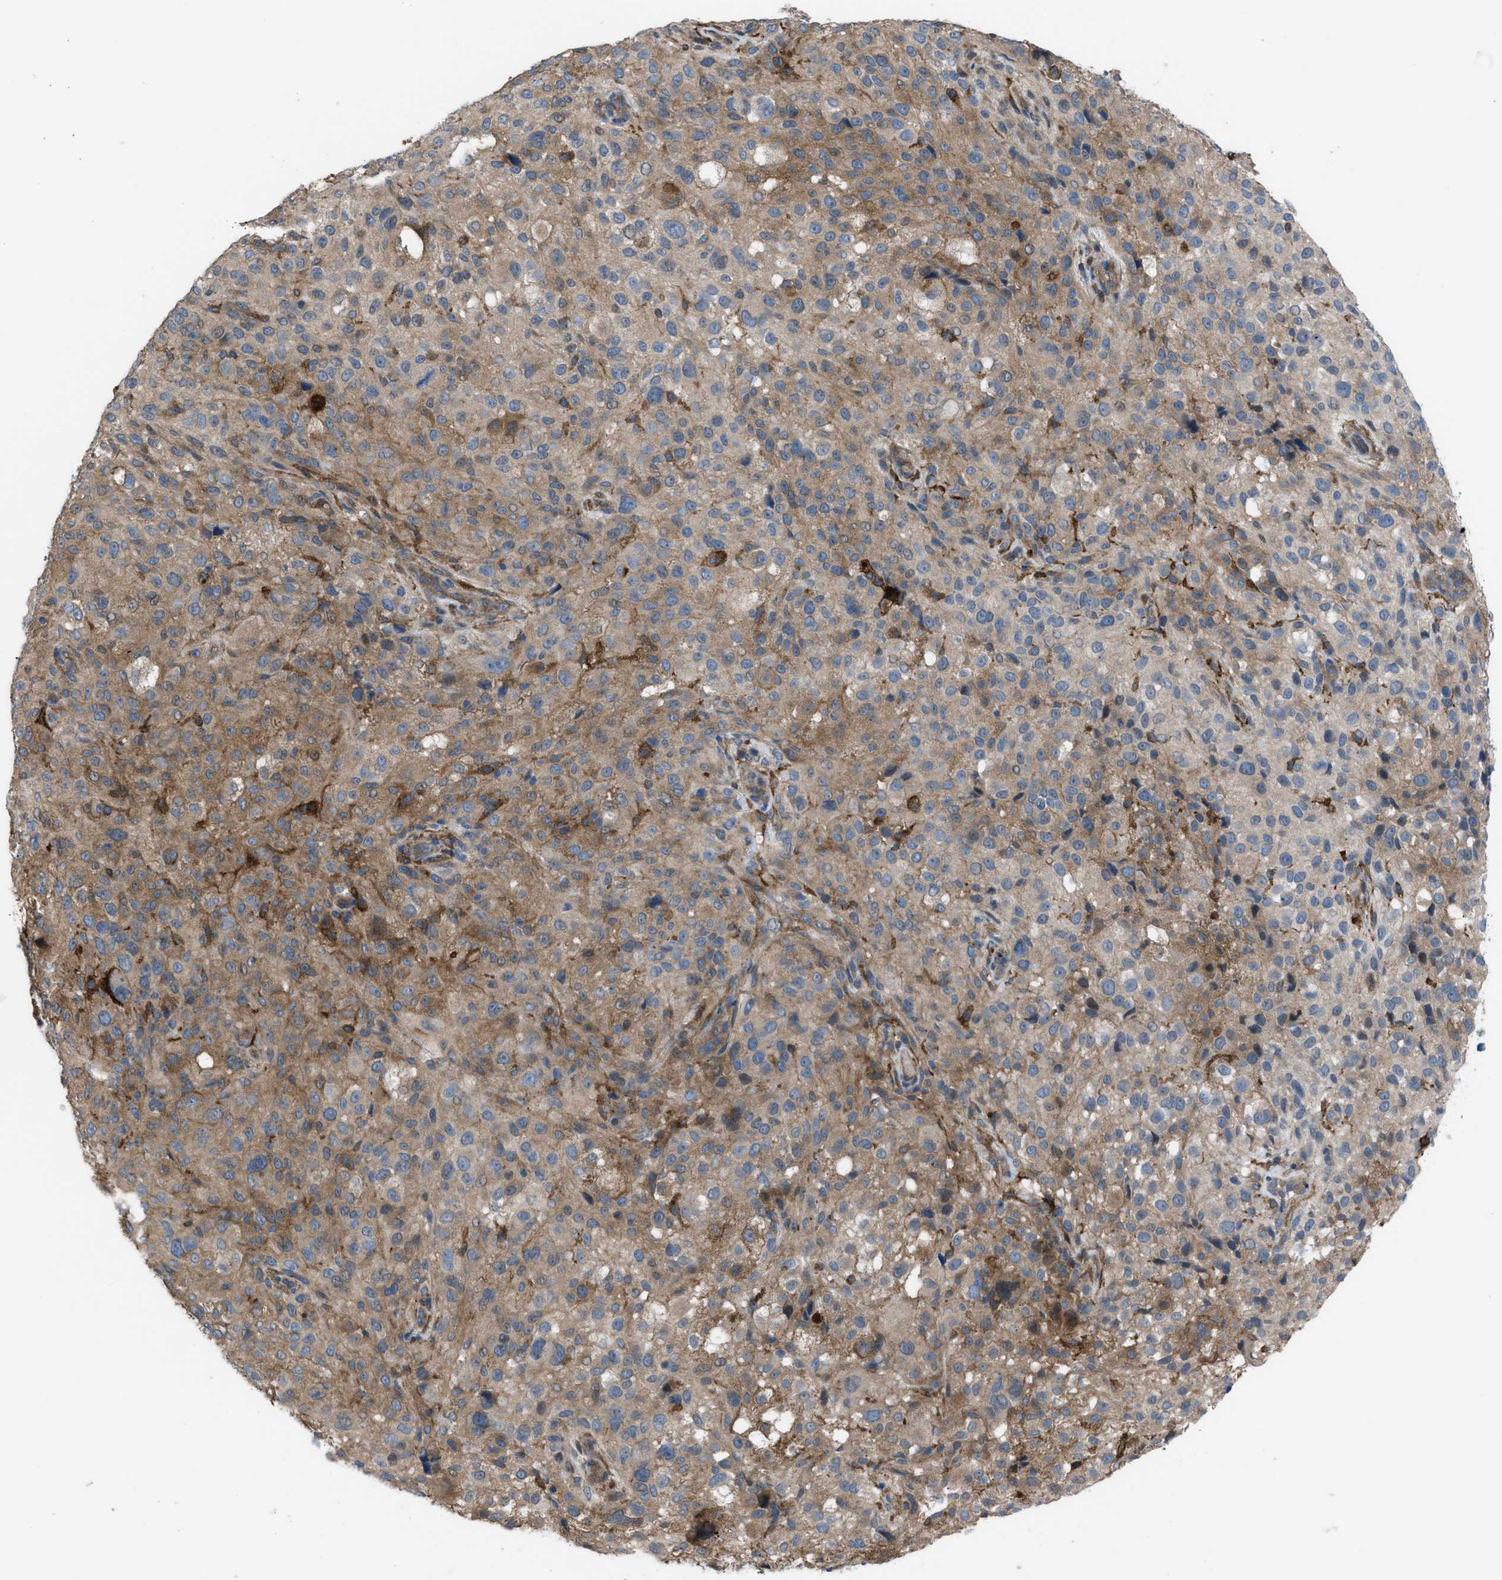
{"staining": {"intensity": "moderate", "quantity": ">75%", "location": "cytoplasmic/membranous"}, "tissue": "melanoma", "cell_type": "Tumor cells", "image_type": "cancer", "snomed": [{"axis": "morphology", "description": "Necrosis, NOS"}, {"axis": "morphology", "description": "Malignant melanoma, NOS"}, {"axis": "topography", "description": "Skin"}], "caption": "Human malignant melanoma stained with a protein marker exhibits moderate staining in tumor cells.", "gene": "EGFR", "patient": {"sex": "female", "age": 87}}